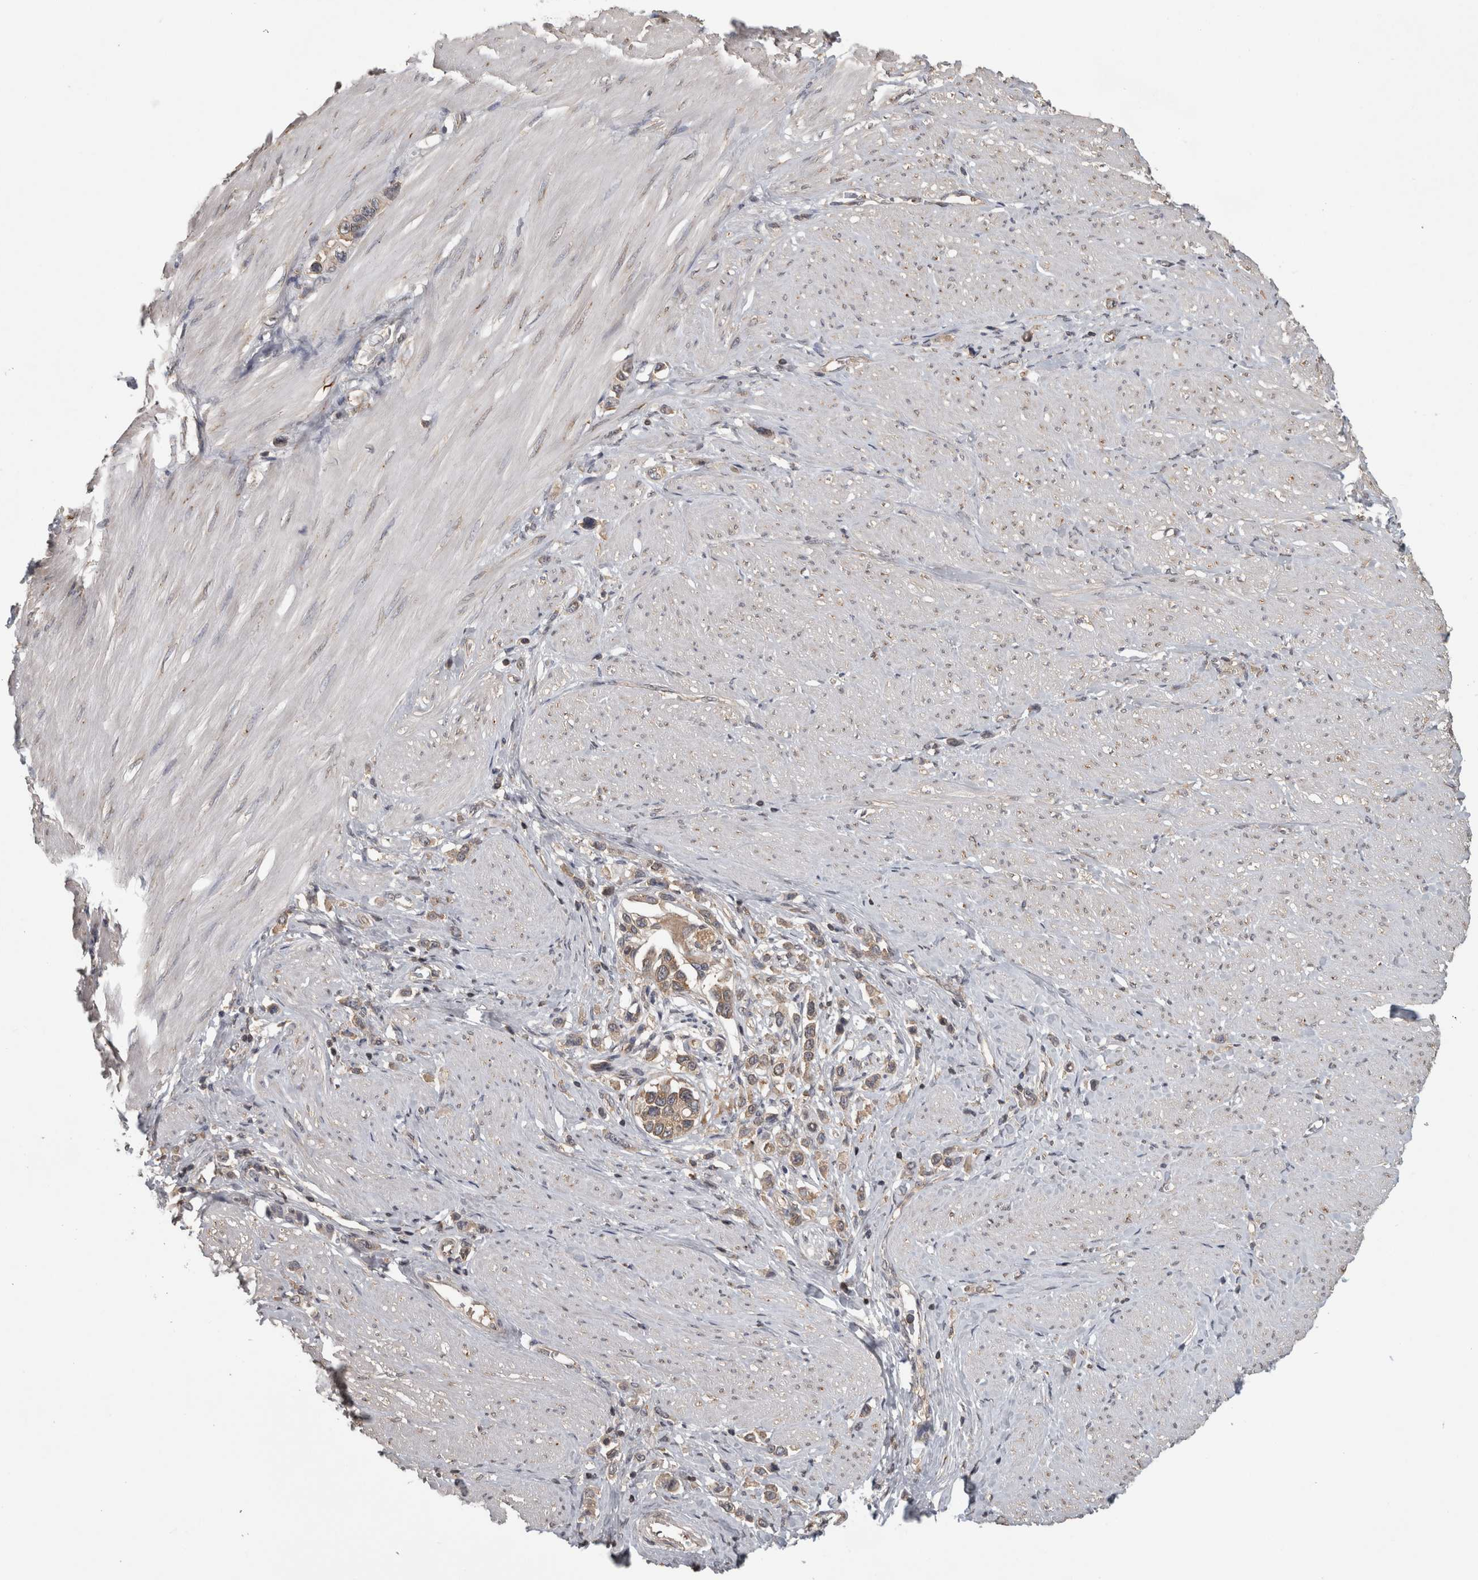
{"staining": {"intensity": "weak", "quantity": ">75%", "location": "cytoplasmic/membranous"}, "tissue": "stomach cancer", "cell_type": "Tumor cells", "image_type": "cancer", "snomed": [{"axis": "morphology", "description": "Adenocarcinoma, NOS"}, {"axis": "topography", "description": "Stomach"}], "caption": "Brown immunohistochemical staining in human stomach cancer (adenocarcinoma) shows weak cytoplasmic/membranous positivity in approximately >75% of tumor cells.", "gene": "ATXN2", "patient": {"sex": "female", "age": 65}}